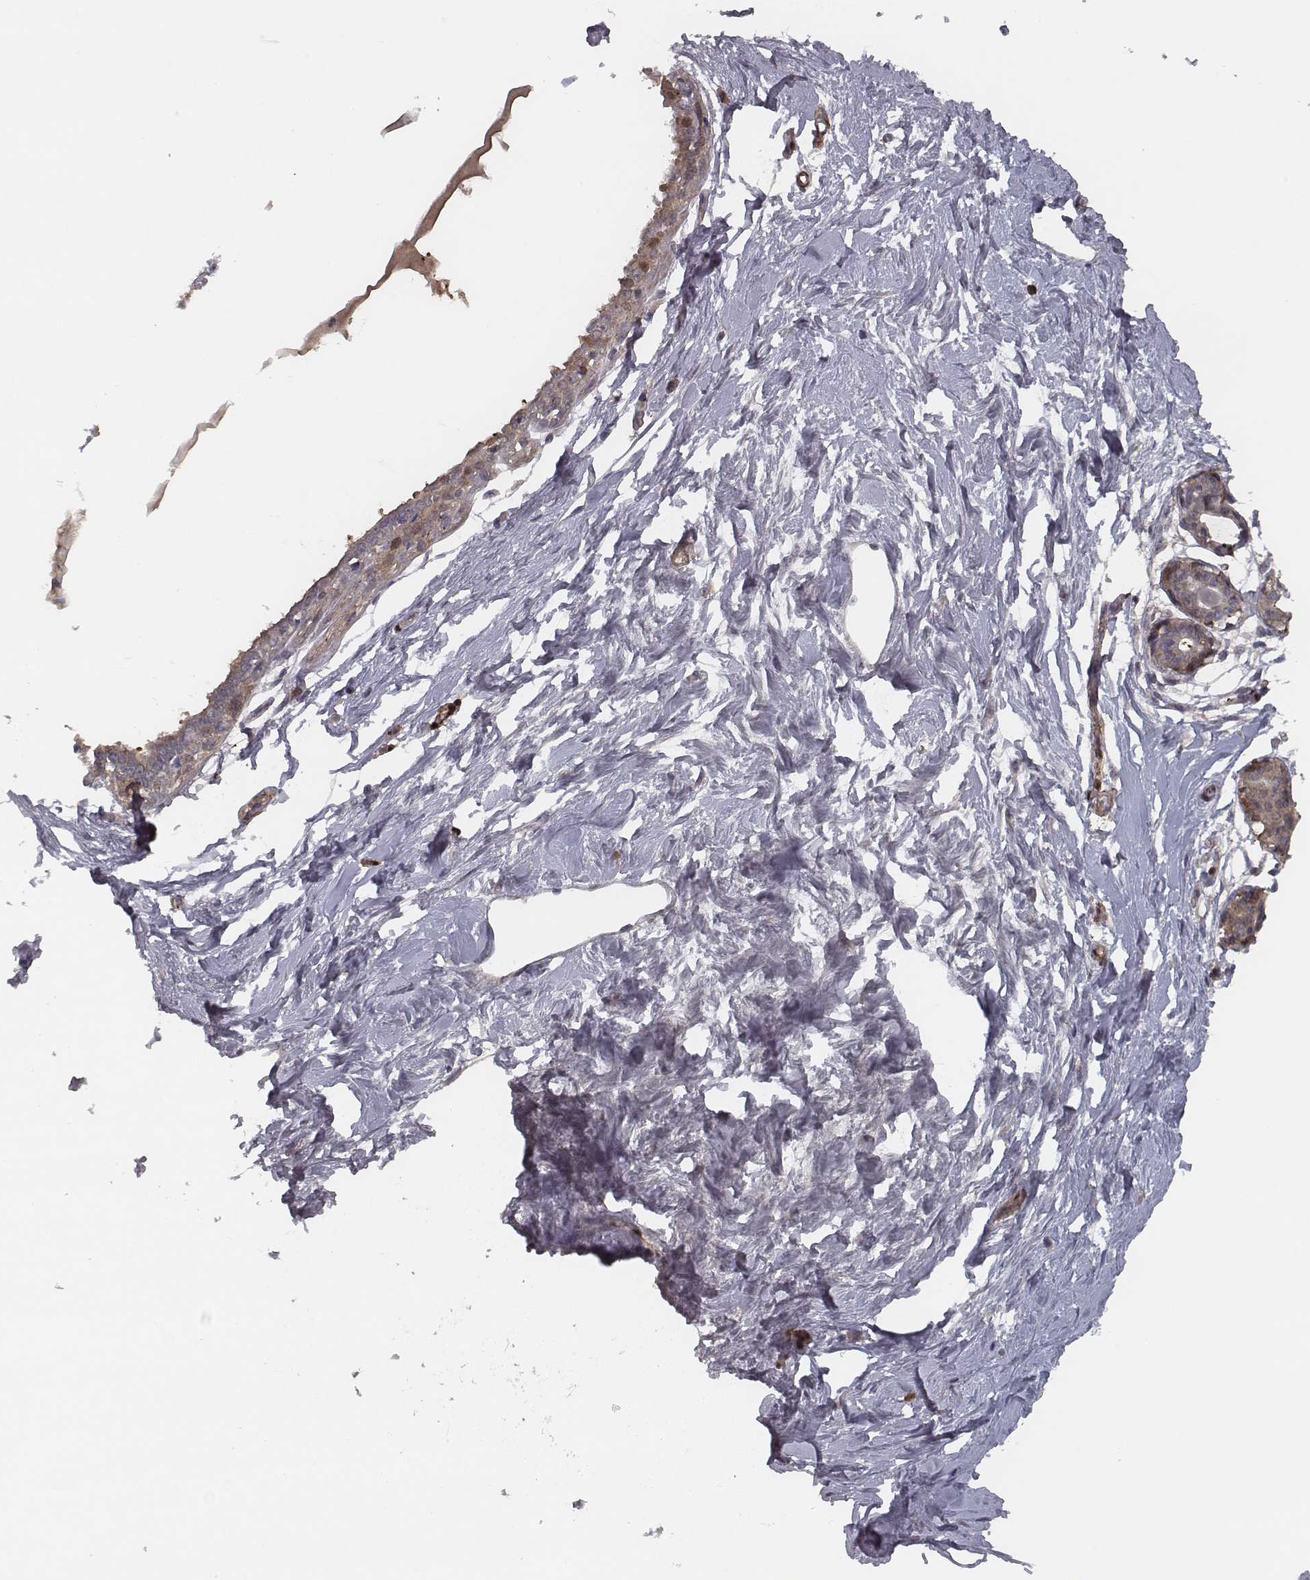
{"staining": {"intensity": "negative", "quantity": "none", "location": "none"}, "tissue": "breast", "cell_type": "Adipocytes", "image_type": "normal", "snomed": [{"axis": "morphology", "description": "Normal tissue, NOS"}, {"axis": "topography", "description": "Breast"}], "caption": "This is an immunohistochemistry photomicrograph of normal human breast. There is no expression in adipocytes.", "gene": "ISYNA1", "patient": {"sex": "female", "age": 45}}